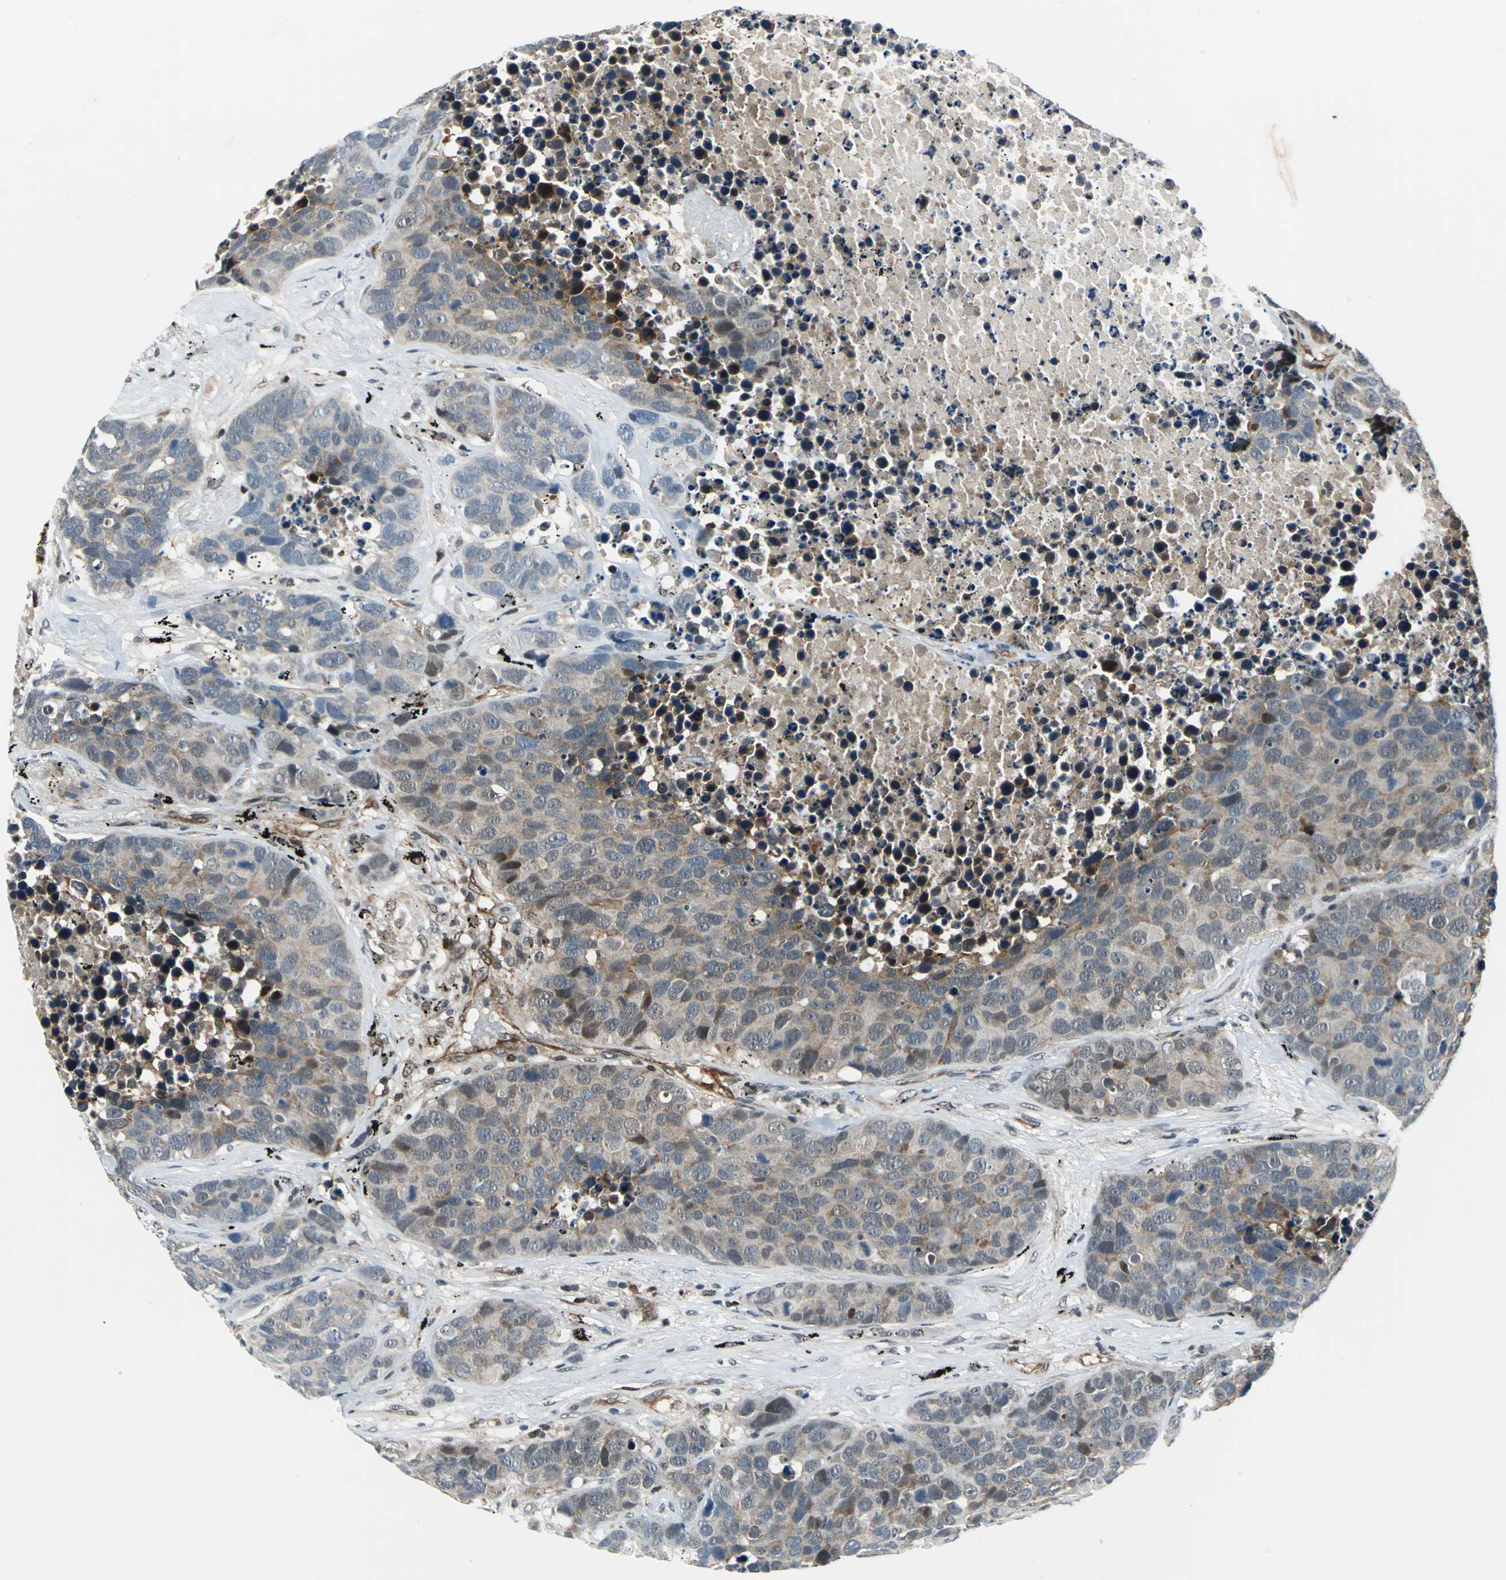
{"staining": {"intensity": "weak", "quantity": ">75%", "location": "cytoplasmic/membranous"}, "tissue": "carcinoid", "cell_type": "Tumor cells", "image_type": "cancer", "snomed": [{"axis": "morphology", "description": "Carcinoid, malignant, NOS"}, {"axis": "topography", "description": "Lung"}], "caption": "A photomicrograph of carcinoid (malignant) stained for a protein reveals weak cytoplasmic/membranous brown staining in tumor cells.", "gene": "POLR3K", "patient": {"sex": "male", "age": 60}}